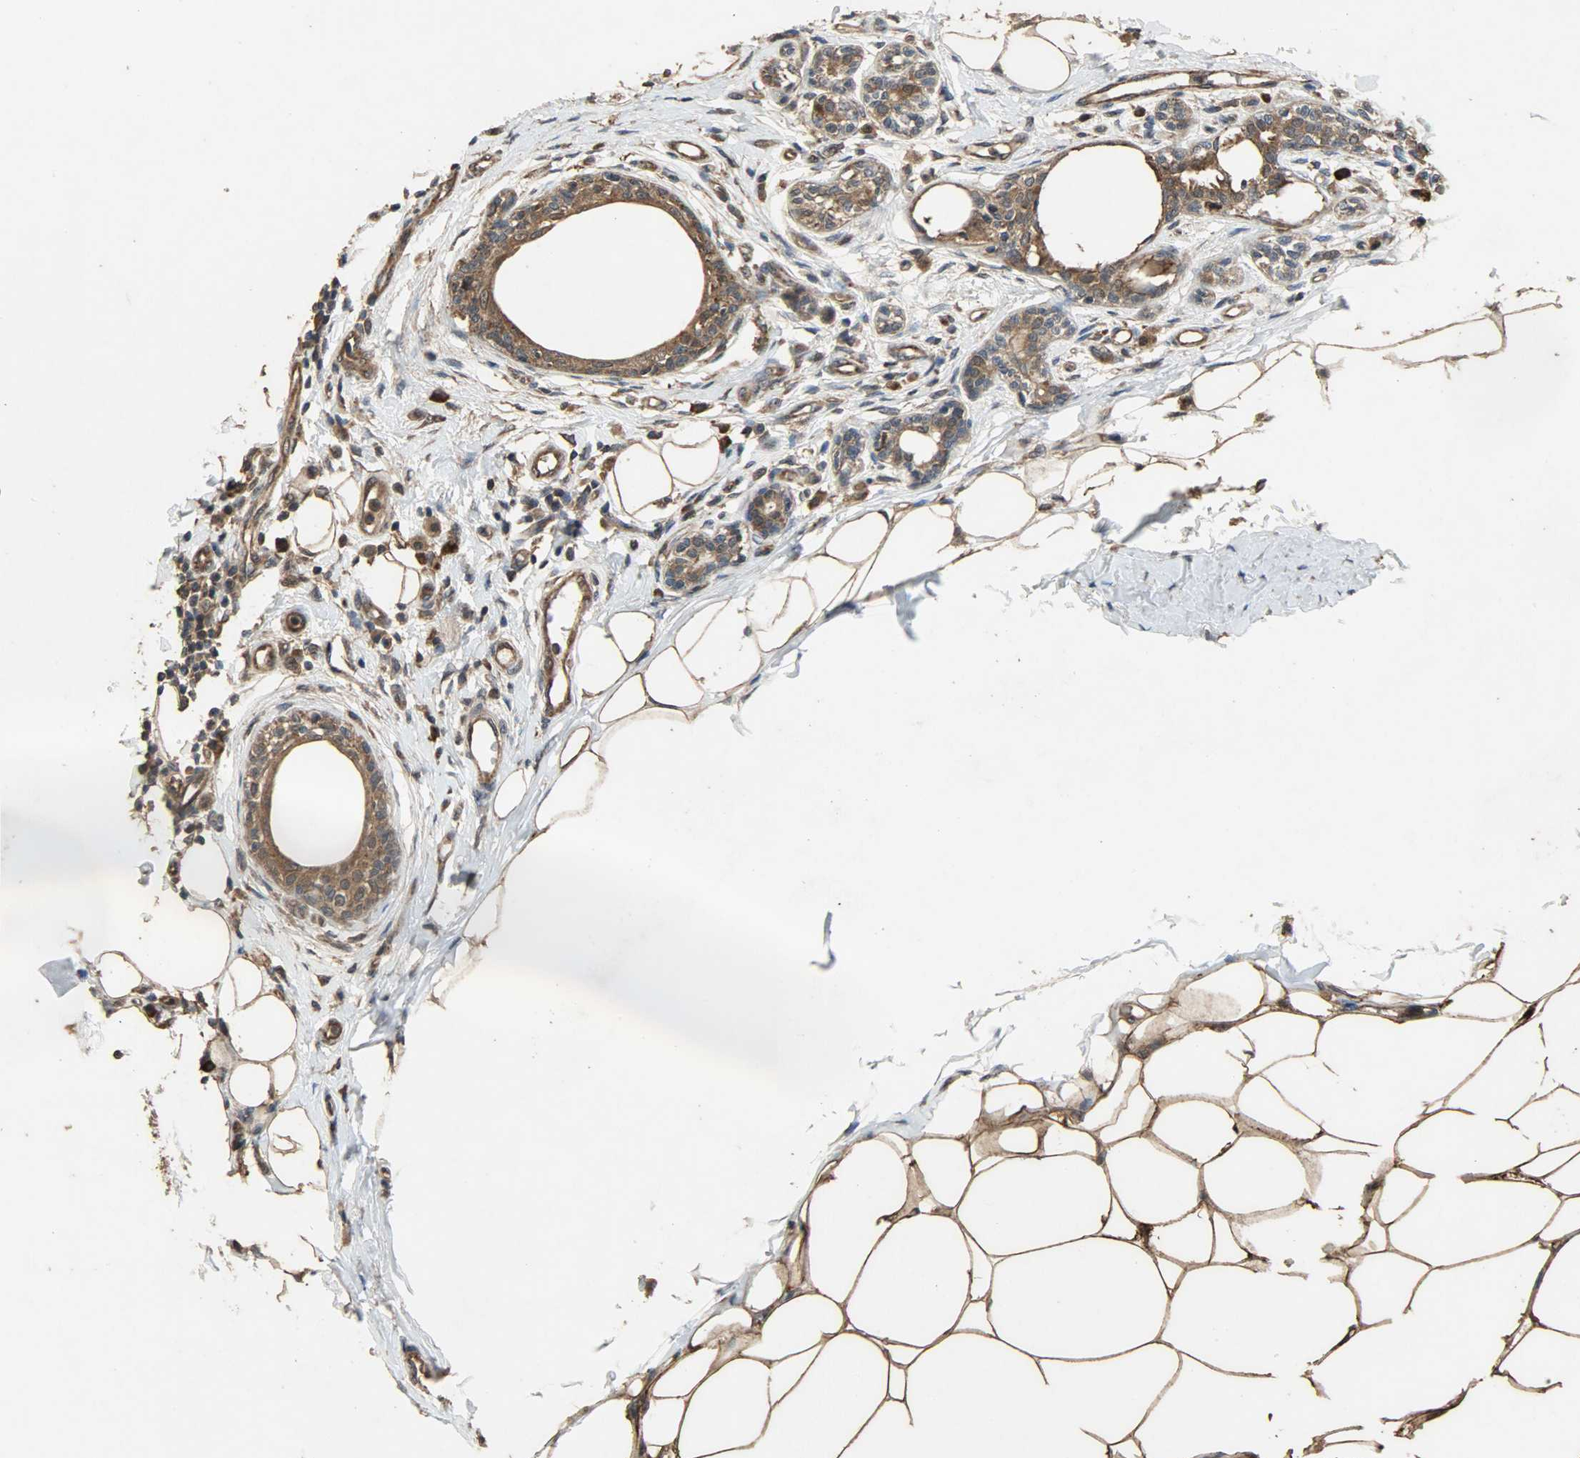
{"staining": {"intensity": "moderate", "quantity": ">75%", "location": "cytoplasmic/membranous"}, "tissue": "breast cancer", "cell_type": "Tumor cells", "image_type": "cancer", "snomed": [{"axis": "morphology", "description": "Duct carcinoma"}, {"axis": "topography", "description": "Breast"}], "caption": "Immunohistochemistry micrograph of breast cancer stained for a protein (brown), which displays medium levels of moderate cytoplasmic/membranous positivity in approximately >75% of tumor cells.", "gene": "CDKN2C", "patient": {"sex": "female", "age": 40}}